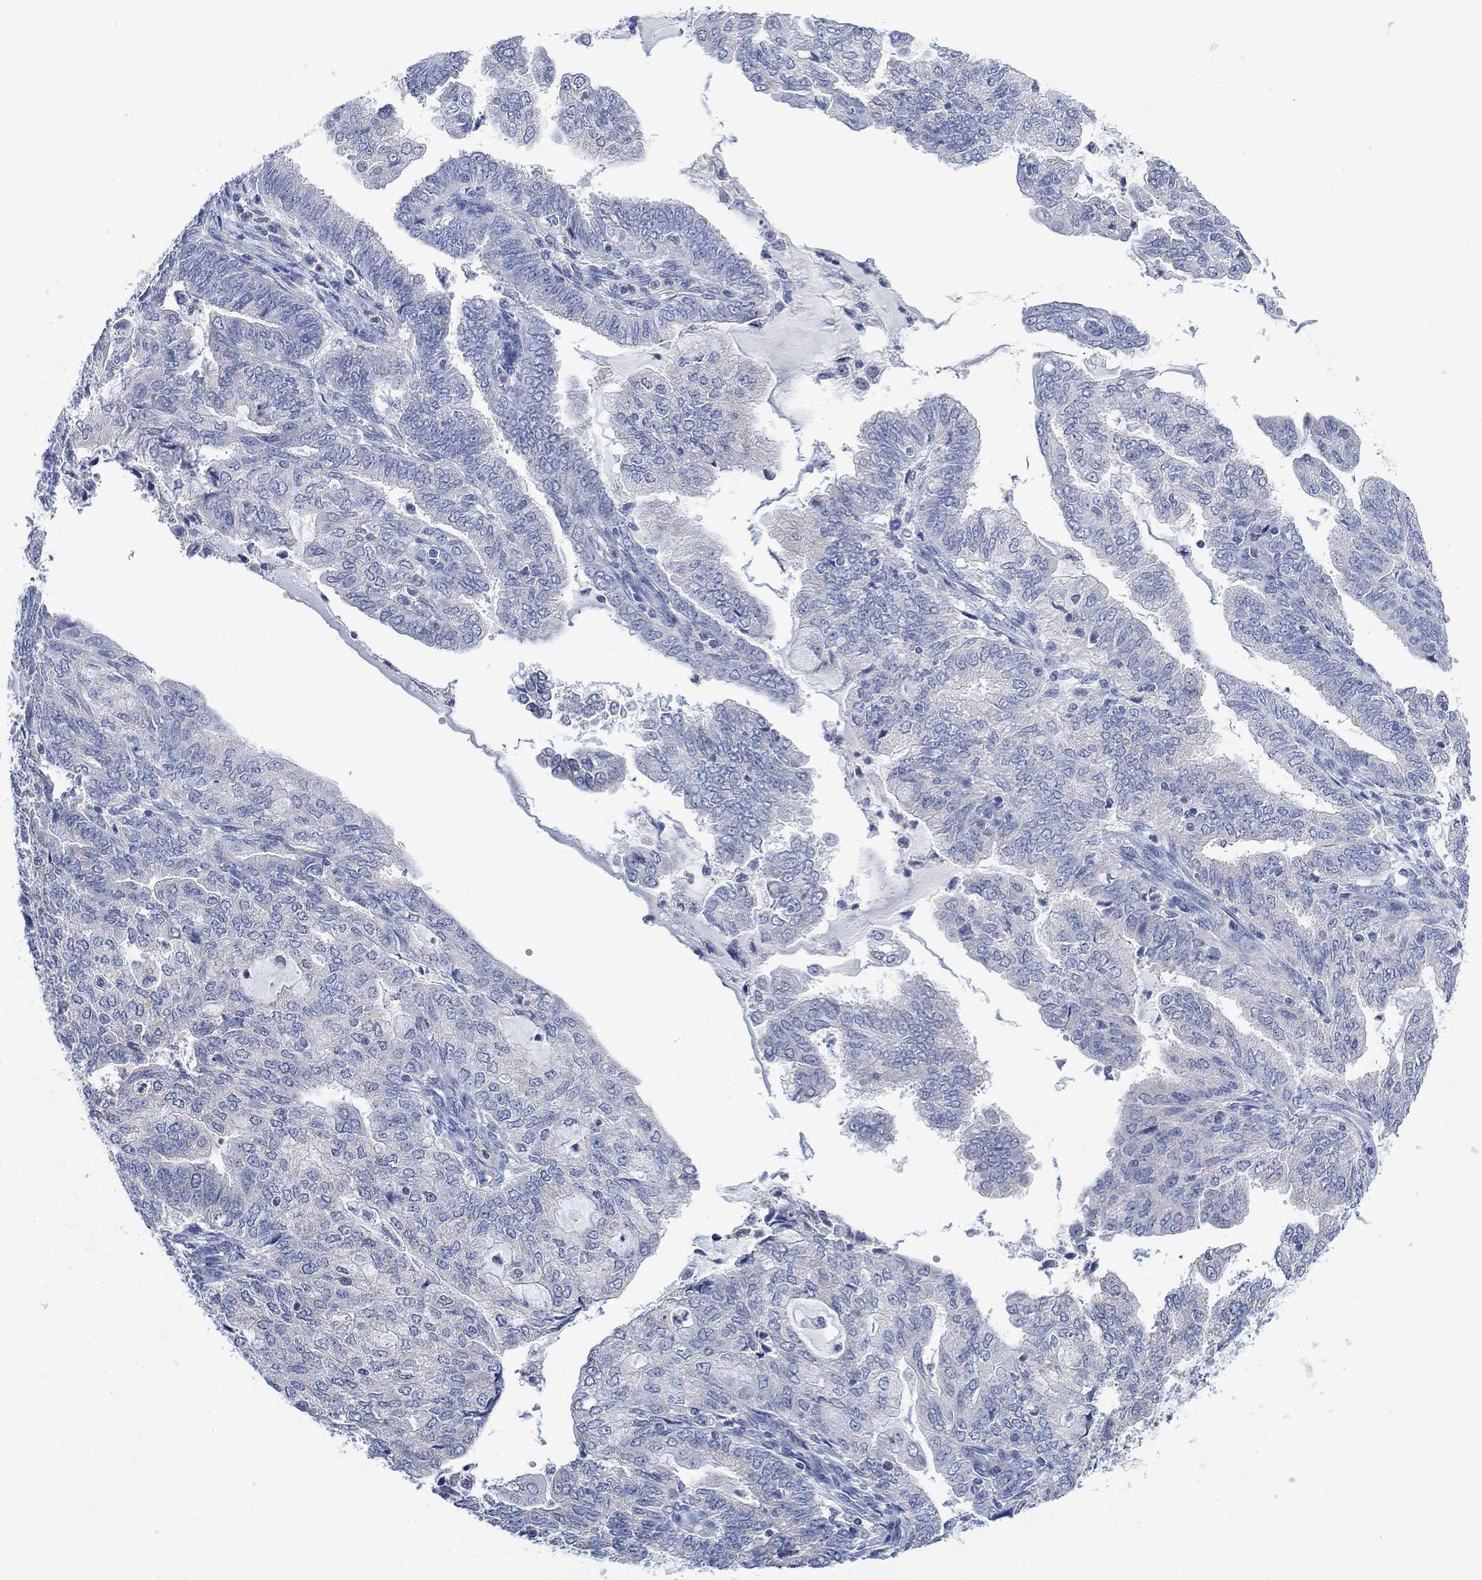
{"staining": {"intensity": "negative", "quantity": "none", "location": "none"}, "tissue": "endometrial cancer", "cell_type": "Tumor cells", "image_type": "cancer", "snomed": [{"axis": "morphology", "description": "Adenocarcinoma, NOS"}, {"axis": "topography", "description": "Endometrium"}], "caption": "The photomicrograph demonstrates no significant staining in tumor cells of endometrial cancer (adenocarcinoma). Nuclei are stained in blue.", "gene": "FBP2", "patient": {"sex": "female", "age": 82}}